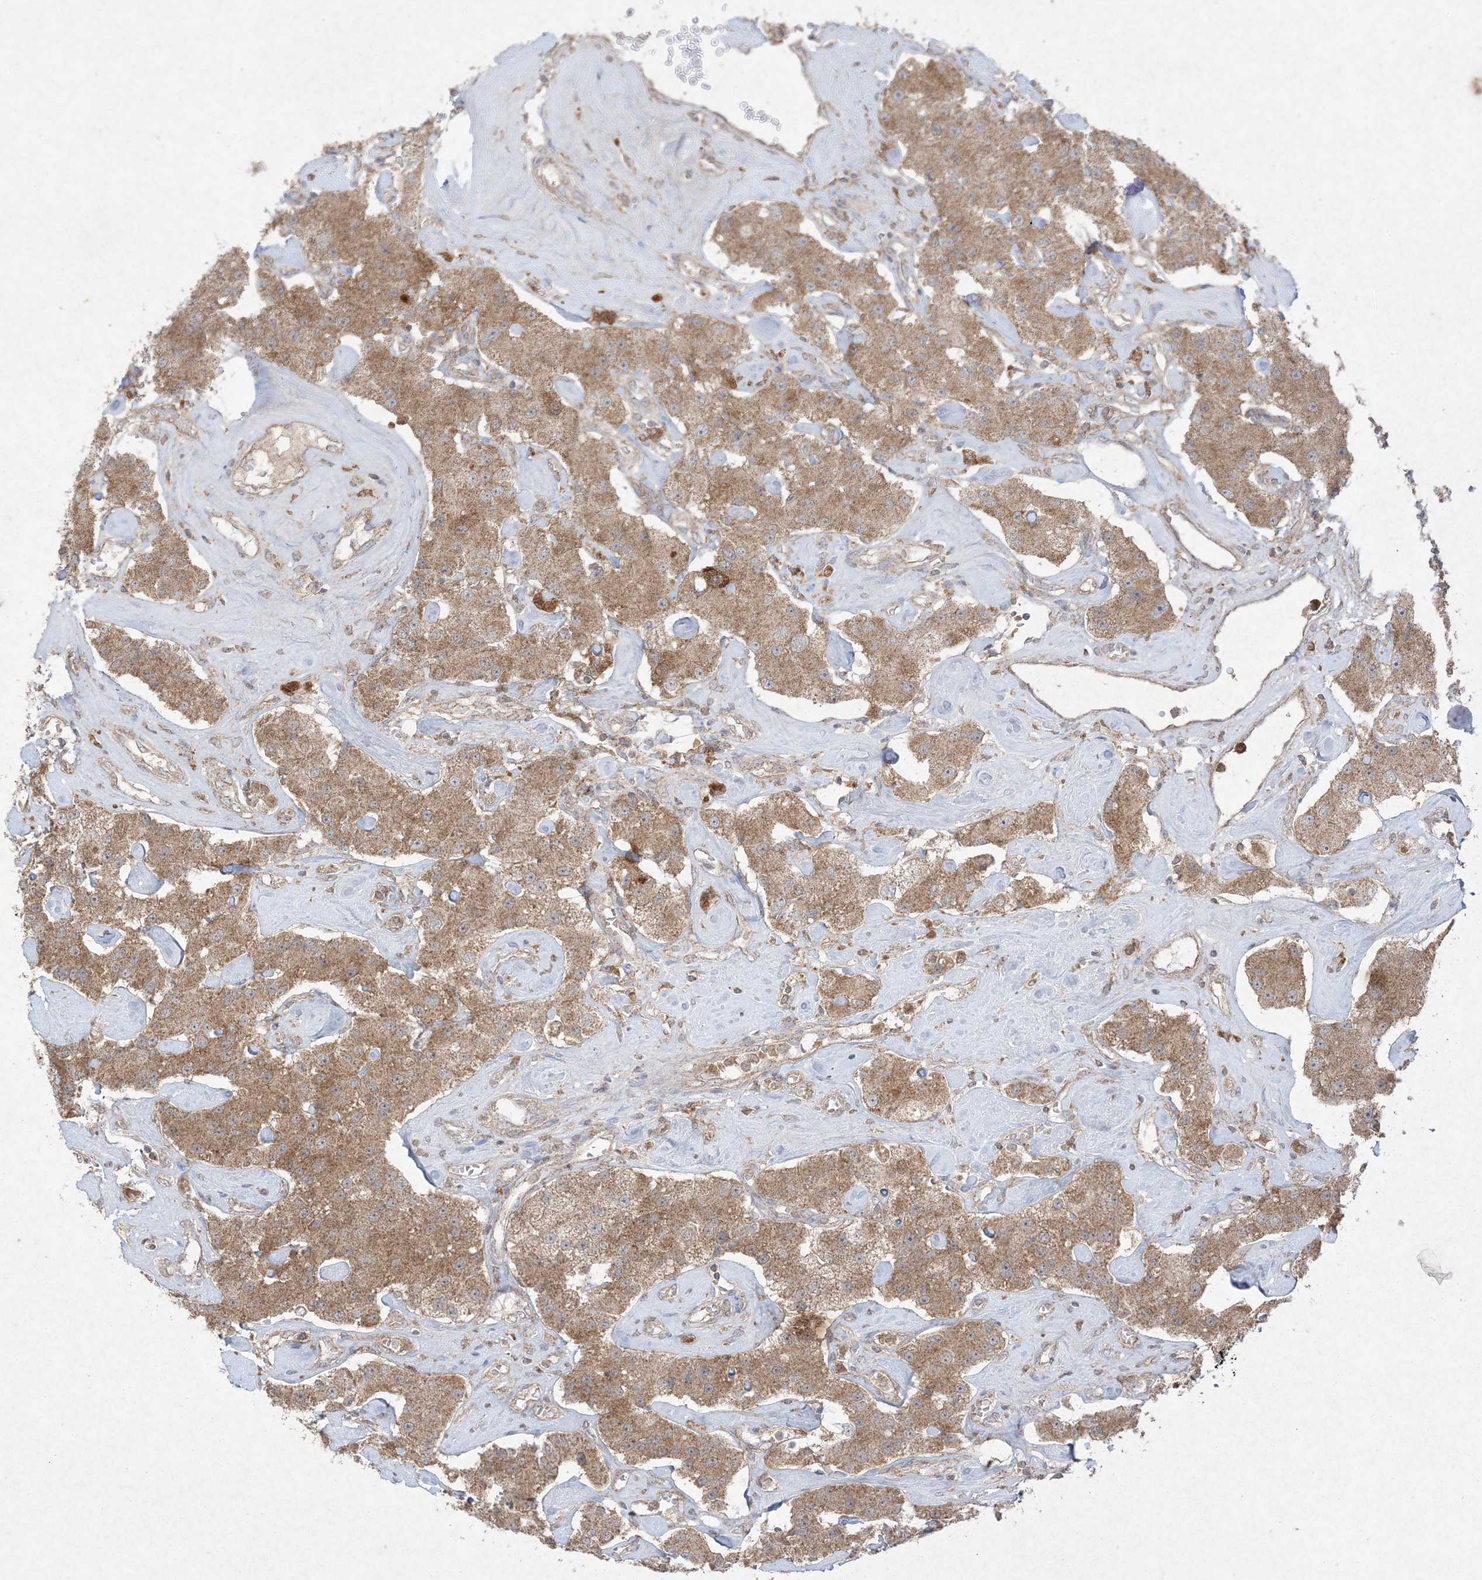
{"staining": {"intensity": "moderate", "quantity": ">75%", "location": "cytoplasmic/membranous"}, "tissue": "carcinoid", "cell_type": "Tumor cells", "image_type": "cancer", "snomed": [{"axis": "morphology", "description": "Carcinoid, malignant, NOS"}, {"axis": "topography", "description": "Pancreas"}], "caption": "Immunohistochemistry (DAB) staining of human malignant carcinoid displays moderate cytoplasmic/membranous protein positivity in approximately >75% of tumor cells.", "gene": "UBE2C", "patient": {"sex": "male", "age": 41}}